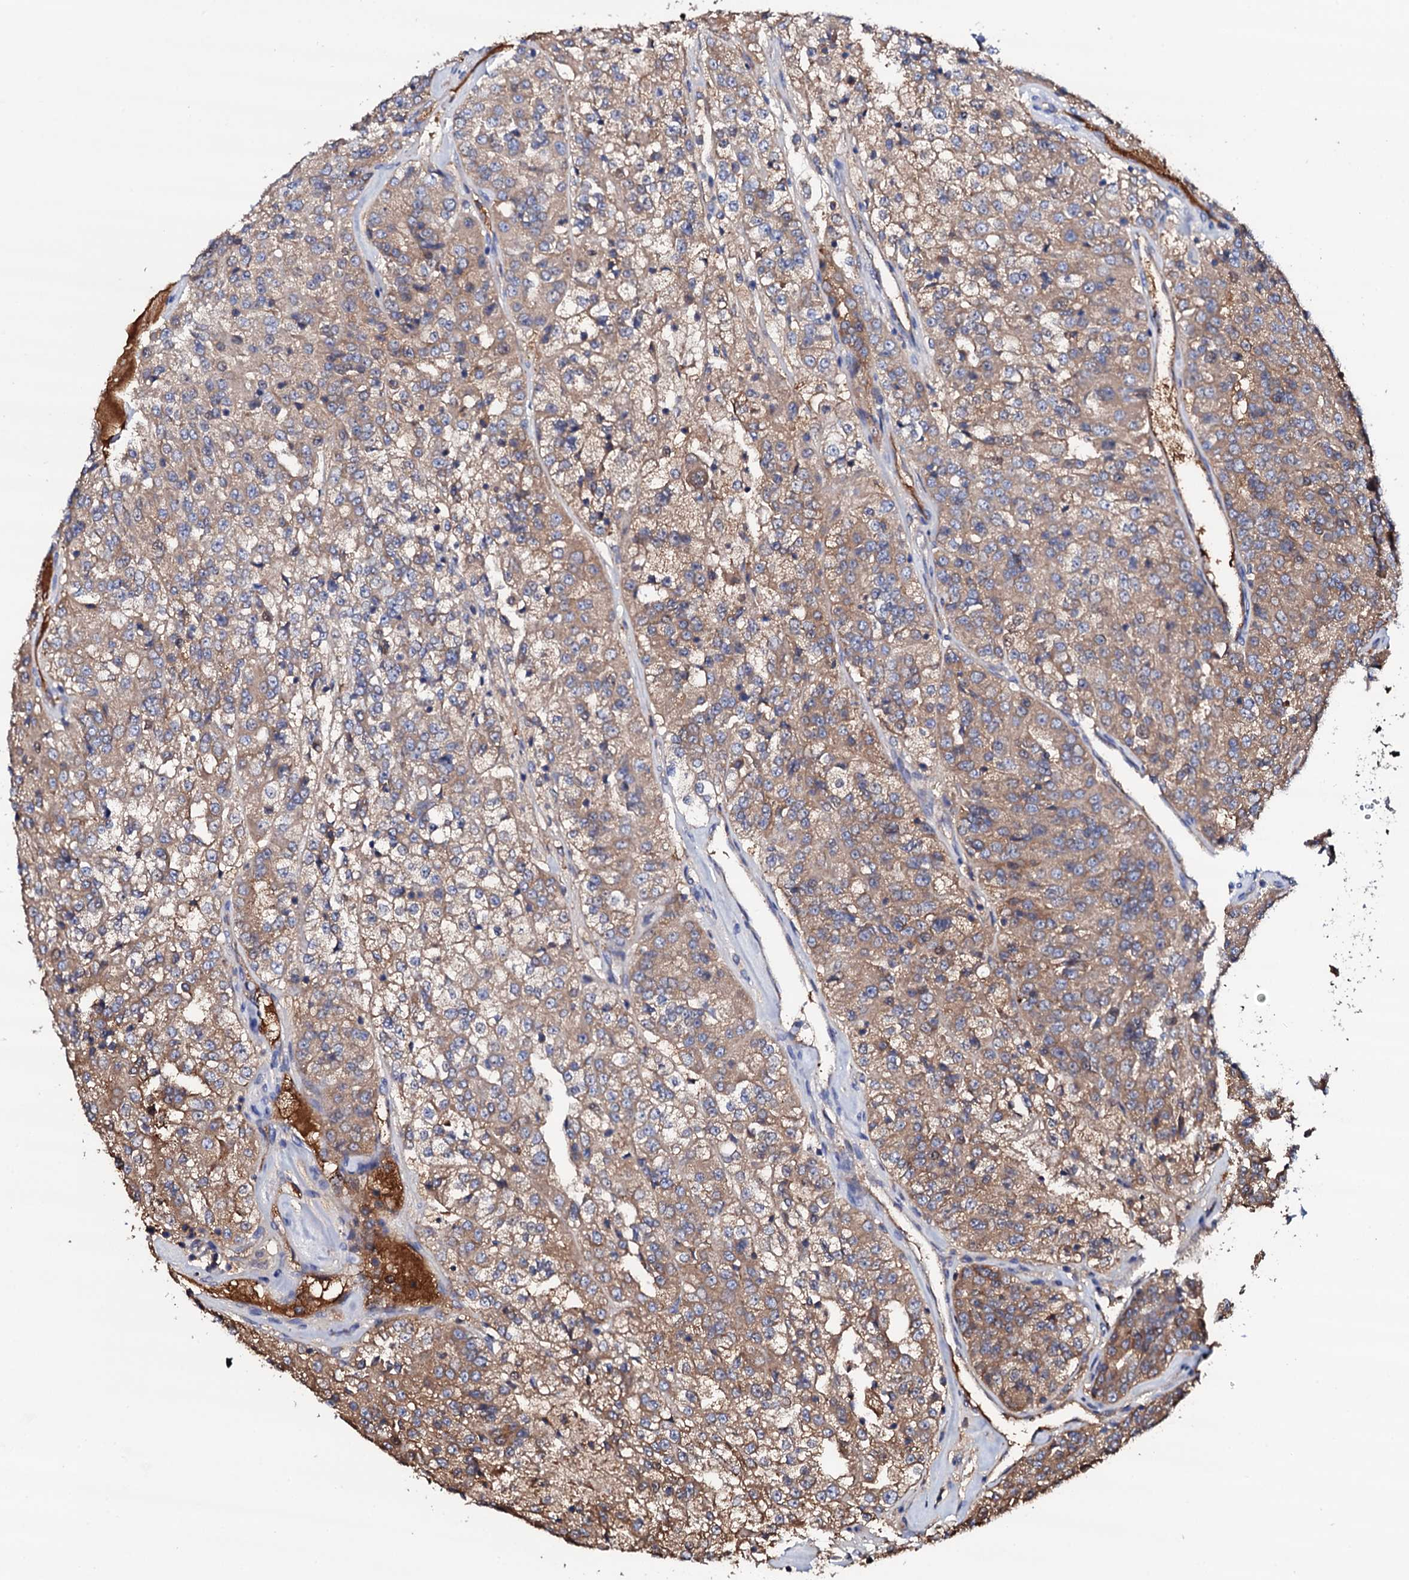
{"staining": {"intensity": "weak", "quantity": ">75%", "location": "cytoplasmic/membranous"}, "tissue": "renal cancer", "cell_type": "Tumor cells", "image_type": "cancer", "snomed": [{"axis": "morphology", "description": "Adenocarcinoma, NOS"}, {"axis": "topography", "description": "Kidney"}], "caption": "IHC image of renal cancer stained for a protein (brown), which shows low levels of weak cytoplasmic/membranous staining in about >75% of tumor cells.", "gene": "TCAF2", "patient": {"sex": "female", "age": 63}}